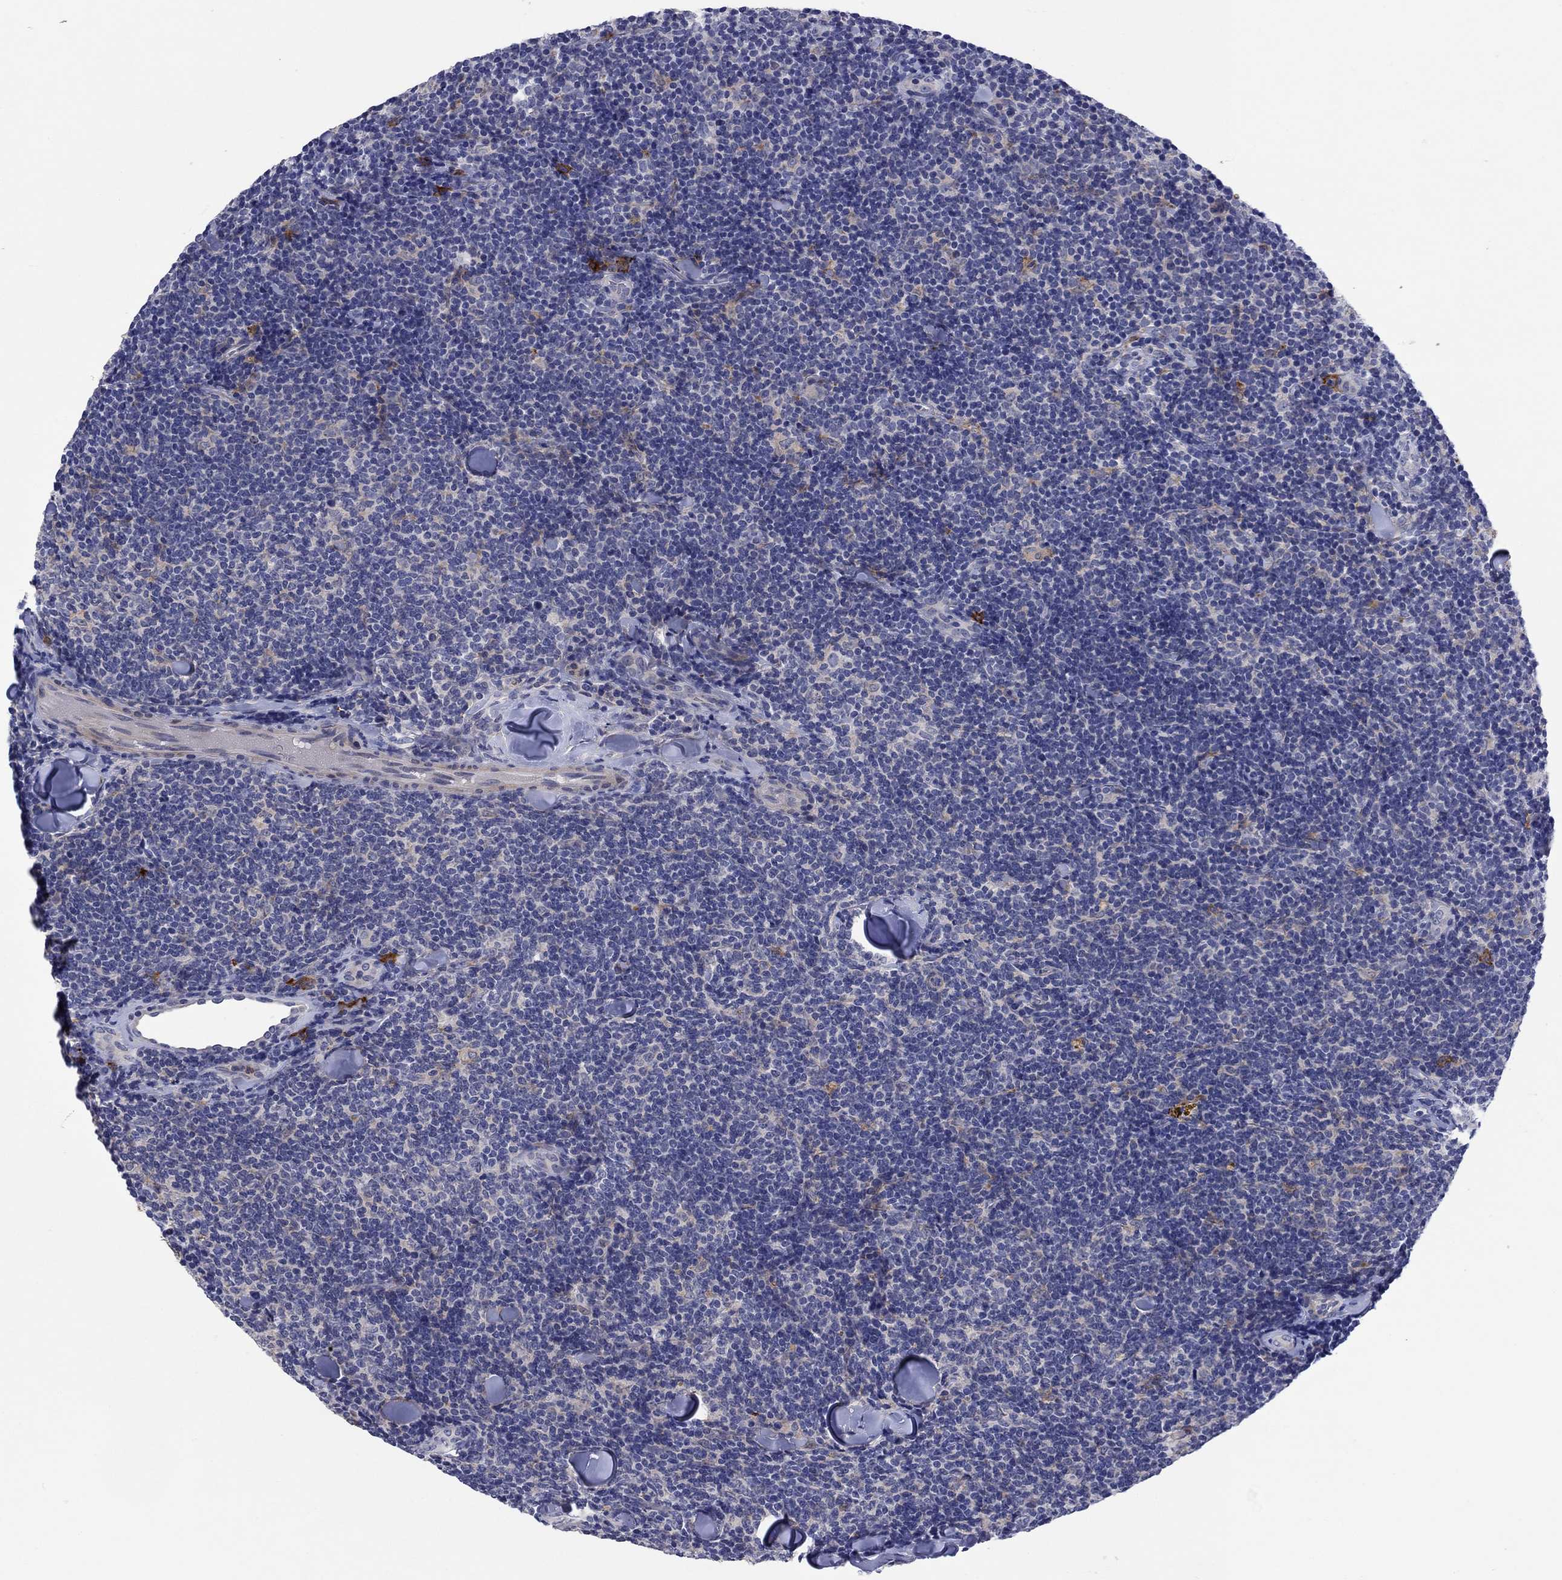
{"staining": {"intensity": "negative", "quantity": "none", "location": "none"}, "tissue": "lymphoma", "cell_type": "Tumor cells", "image_type": "cancer", "snomed": [{"axis": "morphology", "description": "Malignant lymphoma, non-Hodgkin's type, Low grade"}, {"axis": "topography", "description": "Lymph node"}], "caption": "Micrograph shows no protein staining in tumor cells of malignant lymphoma, non-Hodgkin's type (low-grade) tissue.", "gene": "HDC", "patient": {"sex": "female", "age": 56}}